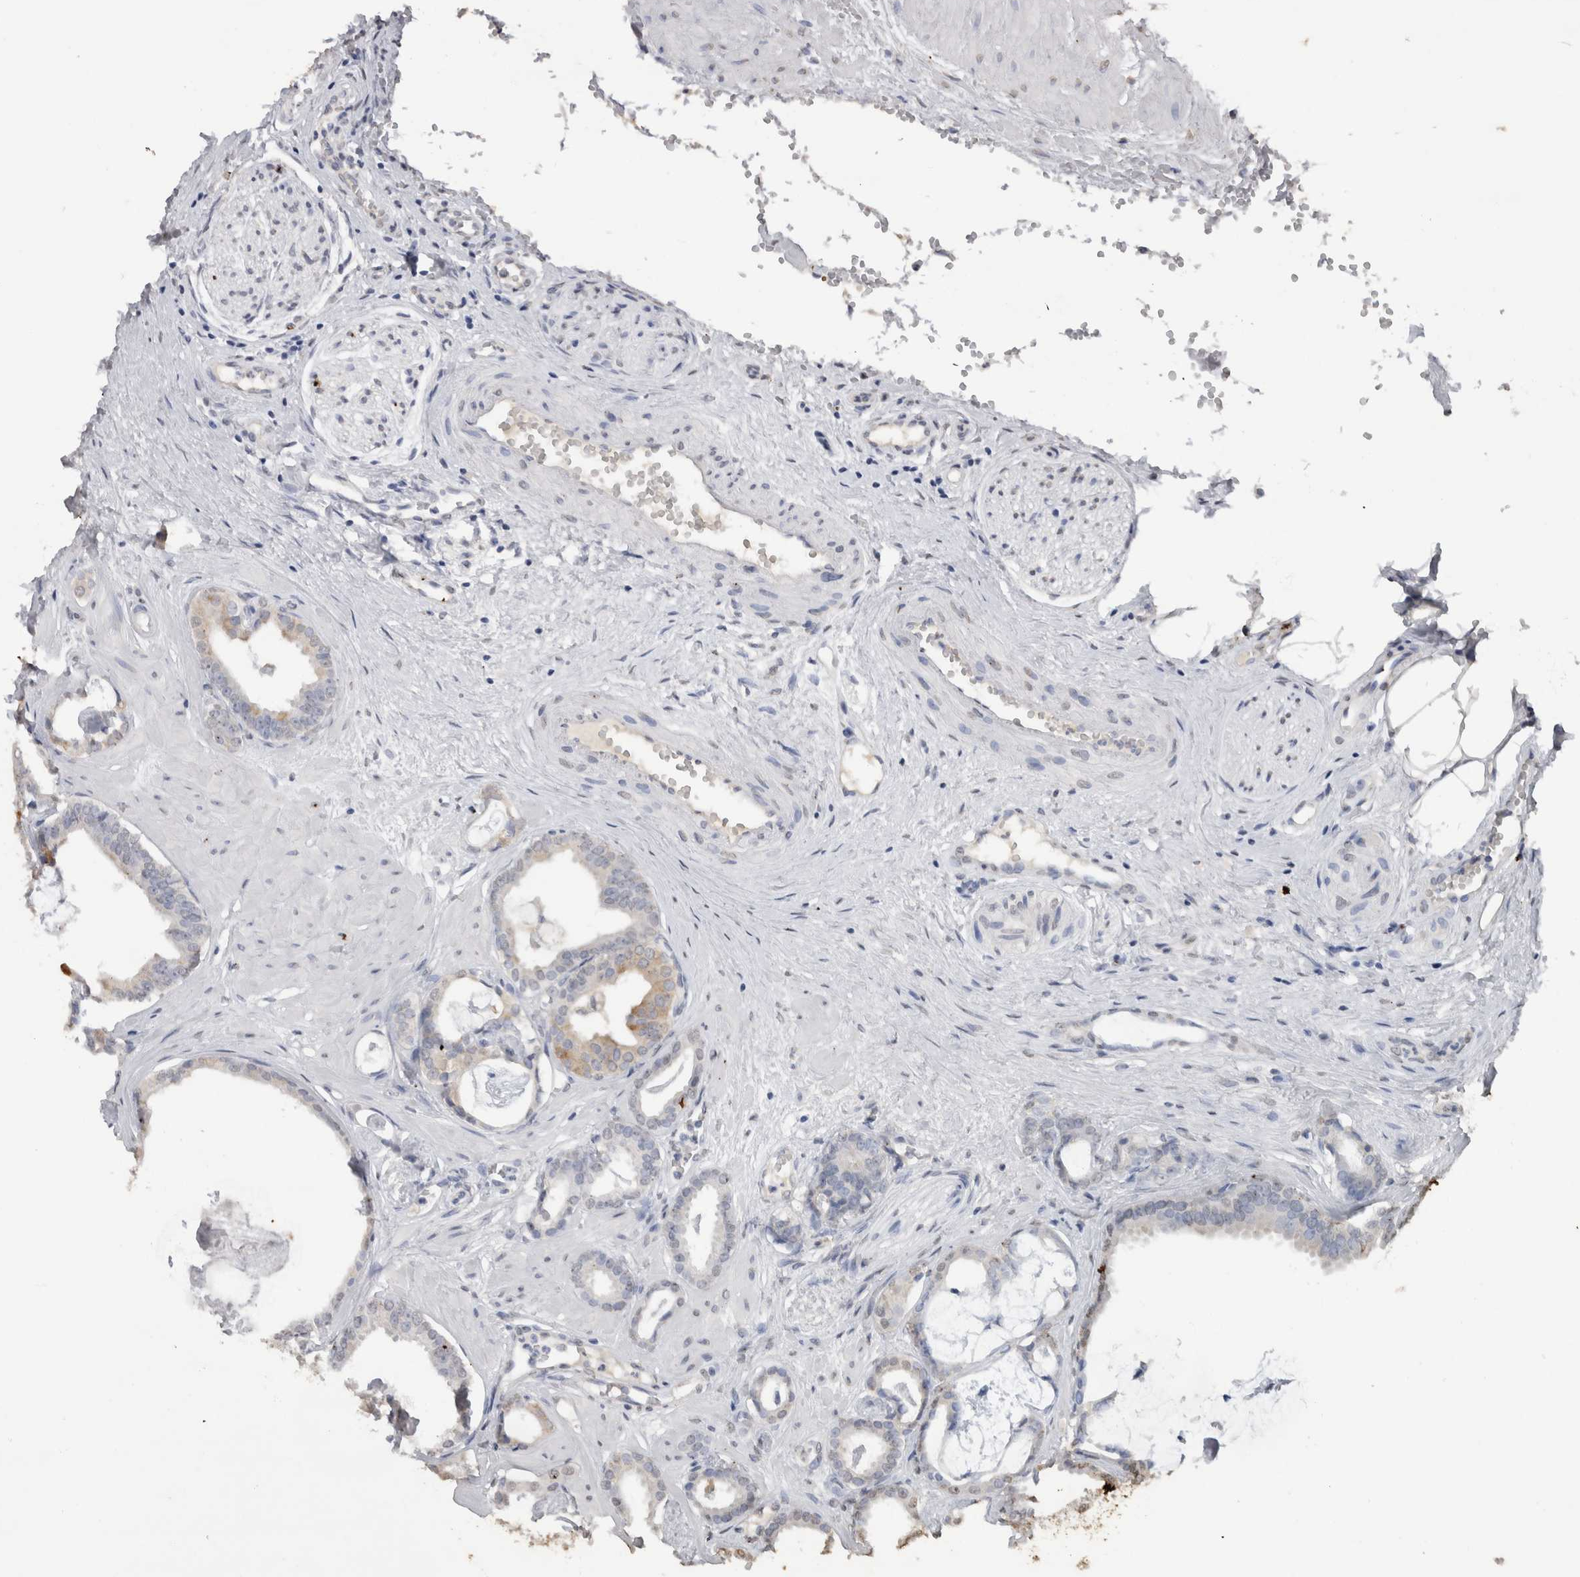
{"staining": {"intensity": "weak", "quantity": "<25%", "location": "cytoplasmic/membranous"}, "tissue": "prostate cancer", "cell_type": "Tumor cells", "image_type": "cancer", "snomed": [{"axis": "morphology", "description": "Adenocarcinoma, Low grade"}, {"axis": "topography", "description": "Prostate"}], "caption": "High power microscopy micrograph of an IHC micrograph of prostate cancer, revealing no significant staining in tumor cells.", "gene": "CRELD2", "patient": {"sex": "male", "age": 53}}